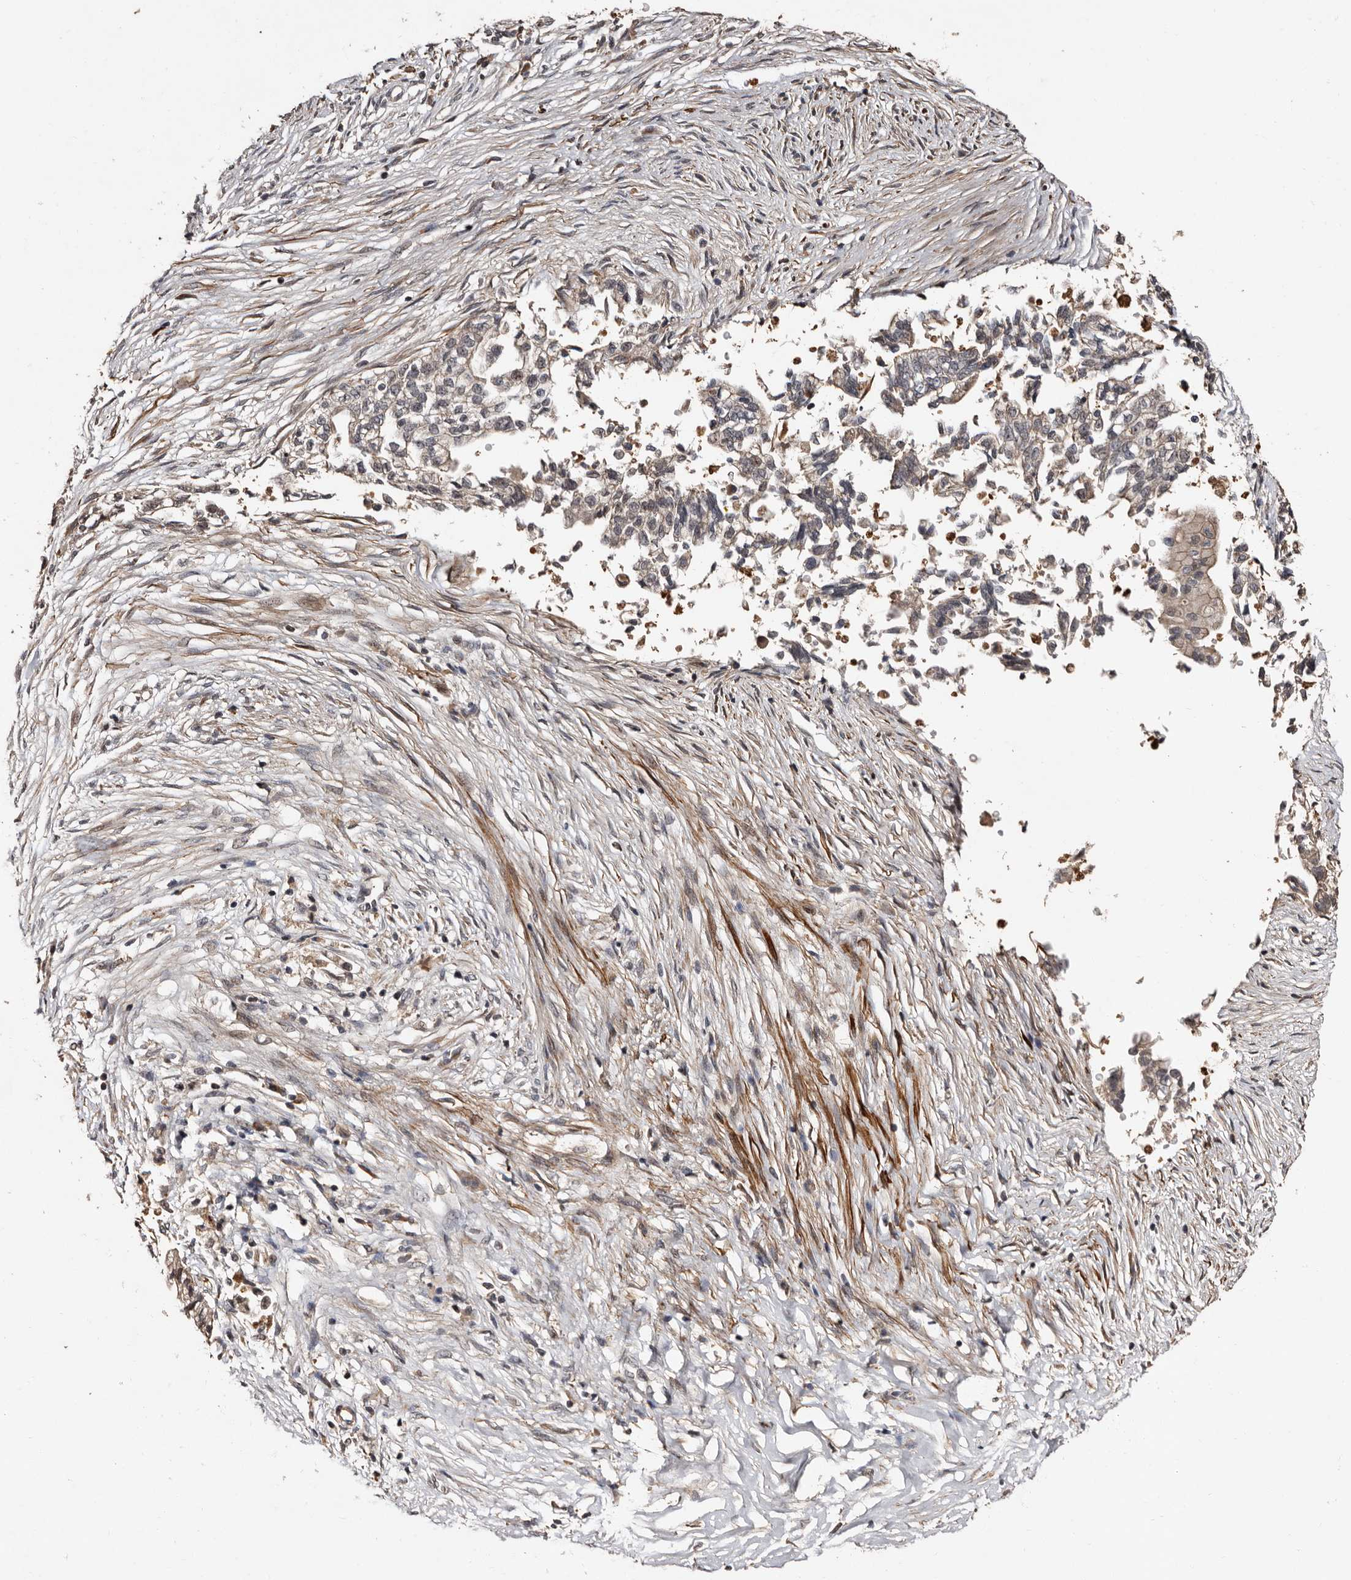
{"staining": {"intensity": "weak", "quantity": "<25%", "location": "cytoplasmic/membranous"}, "tissue": "pancreatic cancer", "cell_type": "Tumor cells", "image_type": "cancer", "snomed": [{"axis": "morphology", "description": "Adenocarcinoma, NOS"}, {"axis": "topography", "description": "Pancreas"}], "caption": "There is no significant staining in tumor cells of pancreatic adenocarcinoma. (Stains: DAB immunohistochemistry with hematoxylin counter stain, Microscopy: brightfield microscopy at high magnification).", "gene": "PRKD3", "patient": {"sex": "male", "age": 72}}